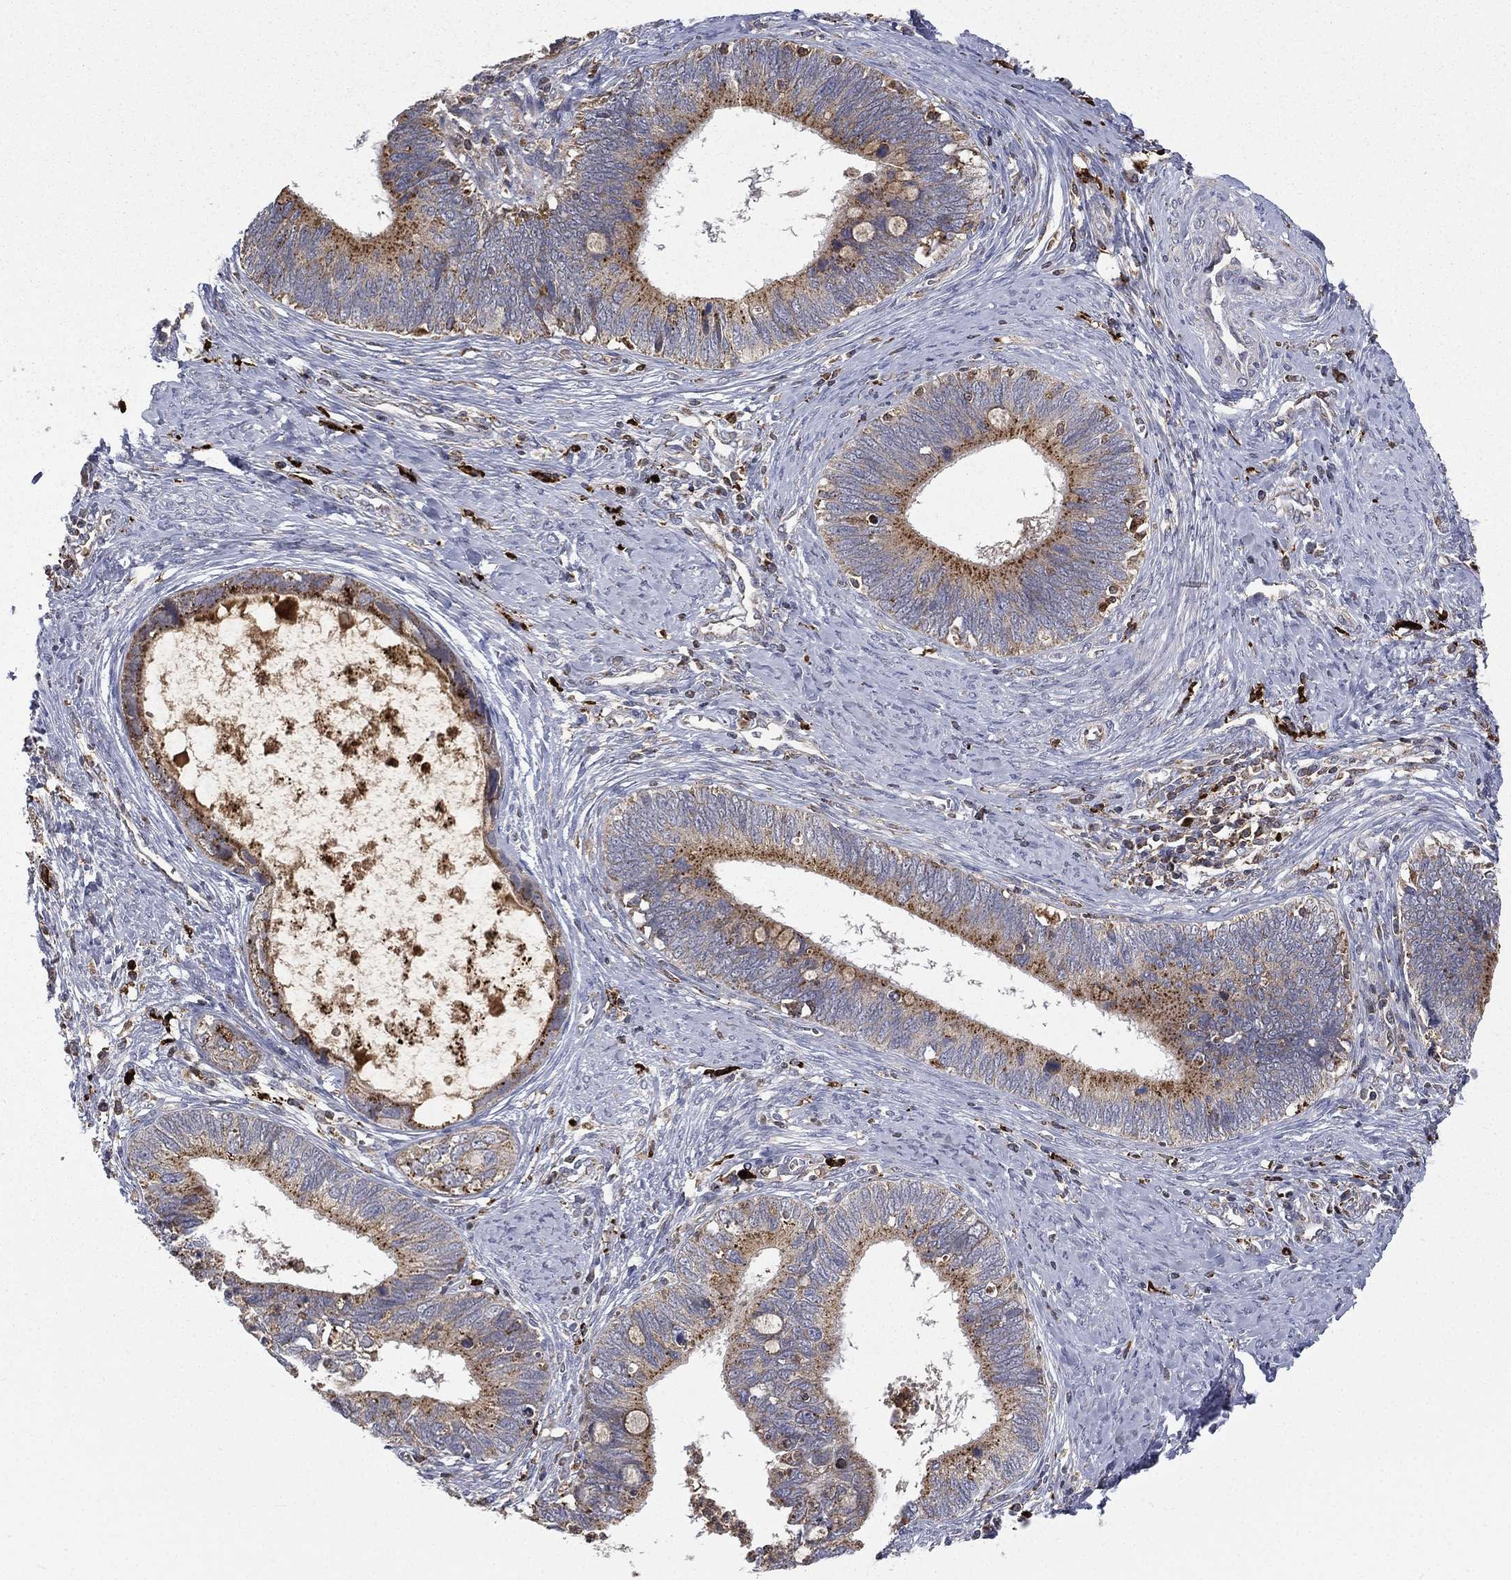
{"staining": {"intensity": "moderate", "quantity": ">75%", "location": "cytoplasmic/membranous"}, "tissue": "cervical cancer", "cell_type": "Tumor cells", "image_type": "cancer", "snomed": [{"axis": "morphology", "description": "Adenocarcinoma, NOS"}, {"axis": "topography", "description": "Cervix"}], "caption": "Cervical cancer (adenocarcinoma) tissue reveals moderate cytoplasmic/membranous staining in approximately >75% of tumor cells, visualized by immunohistochemistry. The staining is performed using DAB brown chromogen to label protein expression. The nuclei are counter-stained blue using hematoxylin.", "gene": "RIN3", "patient": {"sex": "female", "age": 42}}